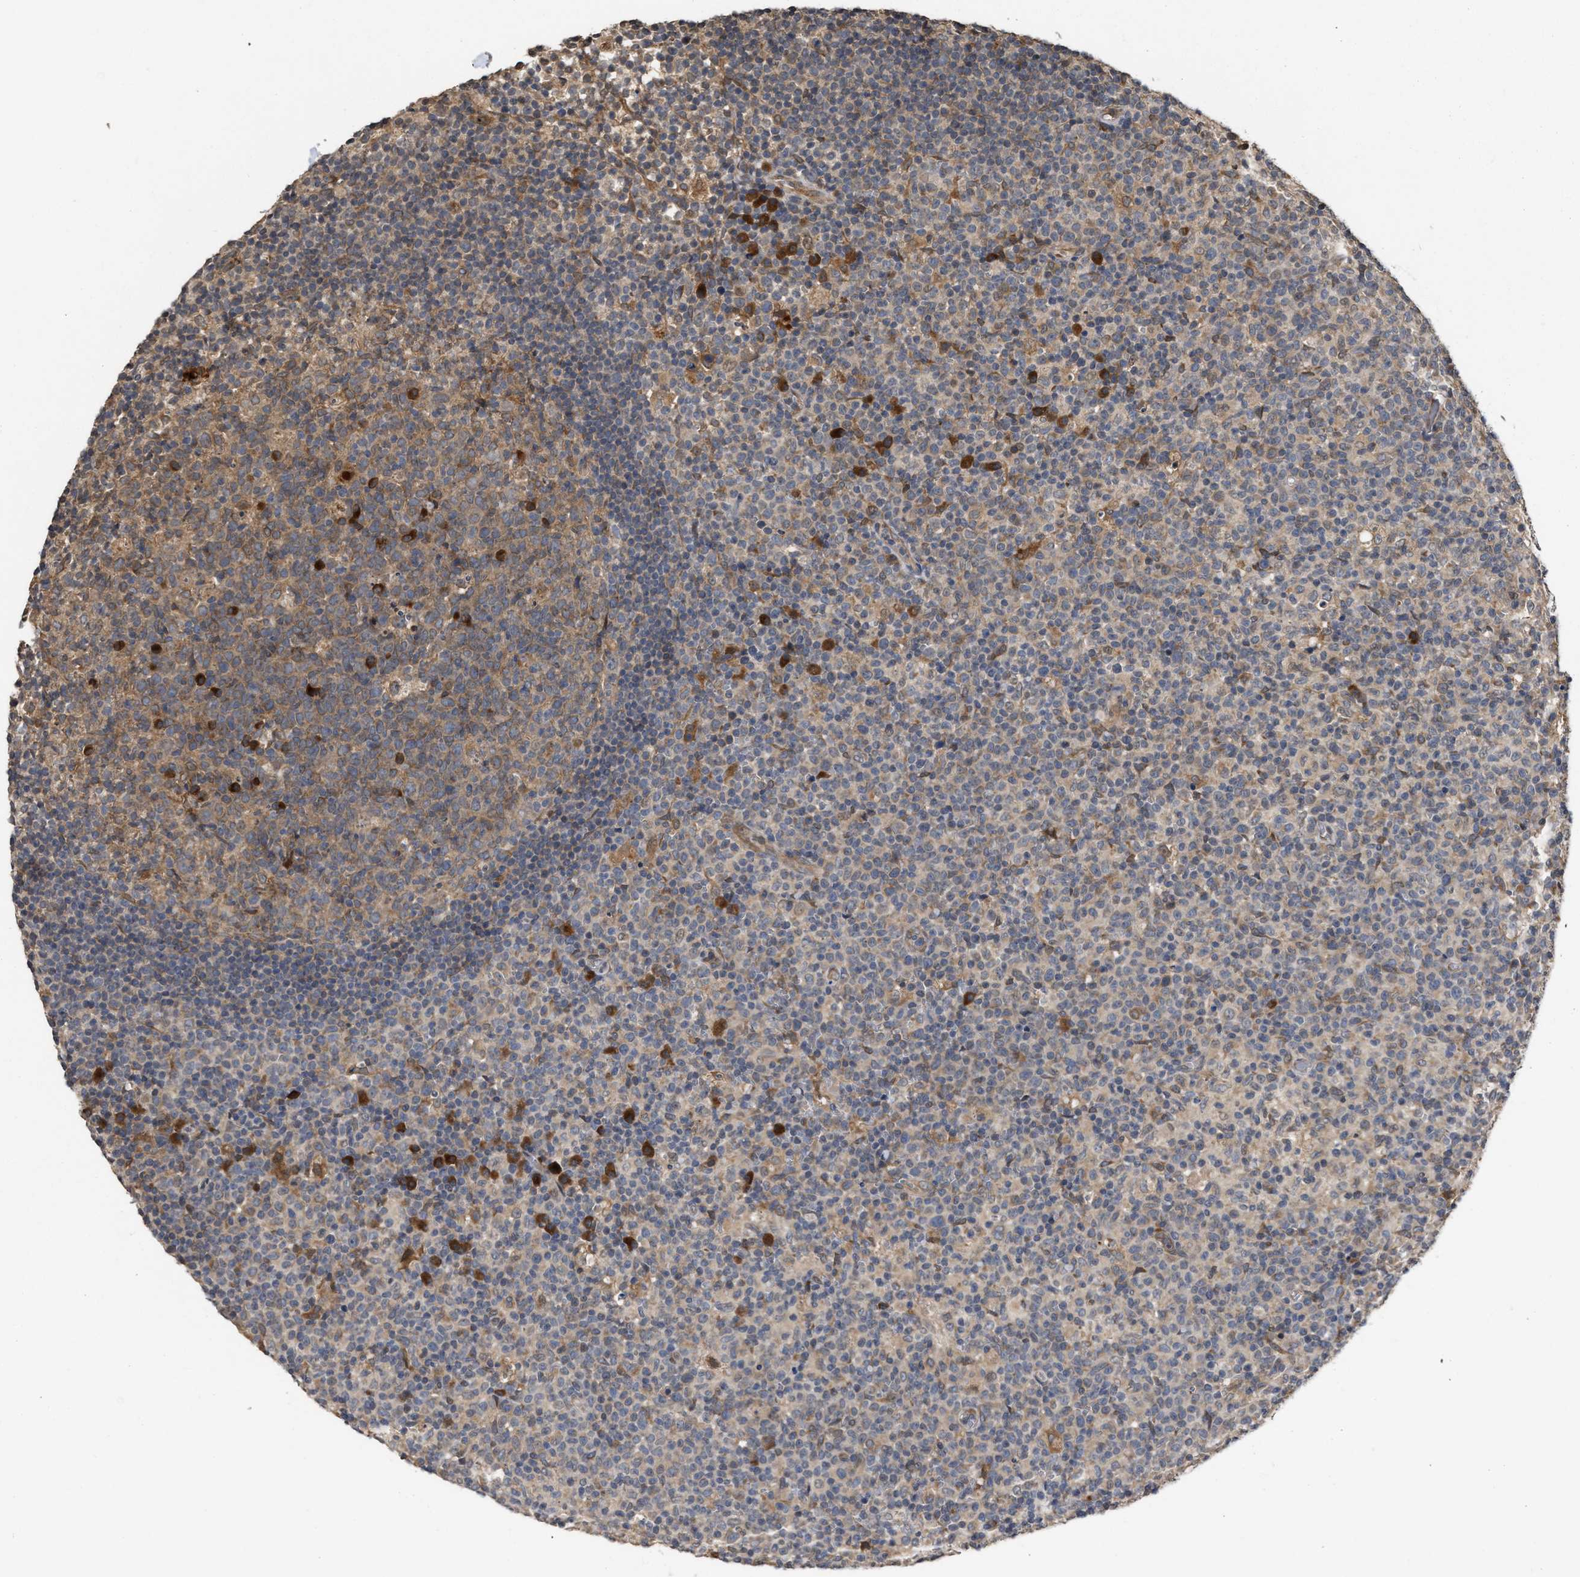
{"staining": {"intensity": "moderate", "quantity": ">75%", "location": "cytoplasmic/membranous"}, "tissue": "lymph node", "cell_type": "Germinal center cells", "image_type": "normal", "snomed": [{"axis": "morphology", "description": "Normal tissue, NOS"}, {"axis": "morphology", "description": "Inflammation, NOS"}, {"axis": "topography", "description": "Lymph node"}], "caption": "The photomicrograph displays immunohistochemical staining of benign lymph node. There is moderate cytoplasmic/membranous staining is seen in approximately >75% of germinal center cells.", "gene": "SAR1A", "patient": {"sex": "male", "age": 55}}